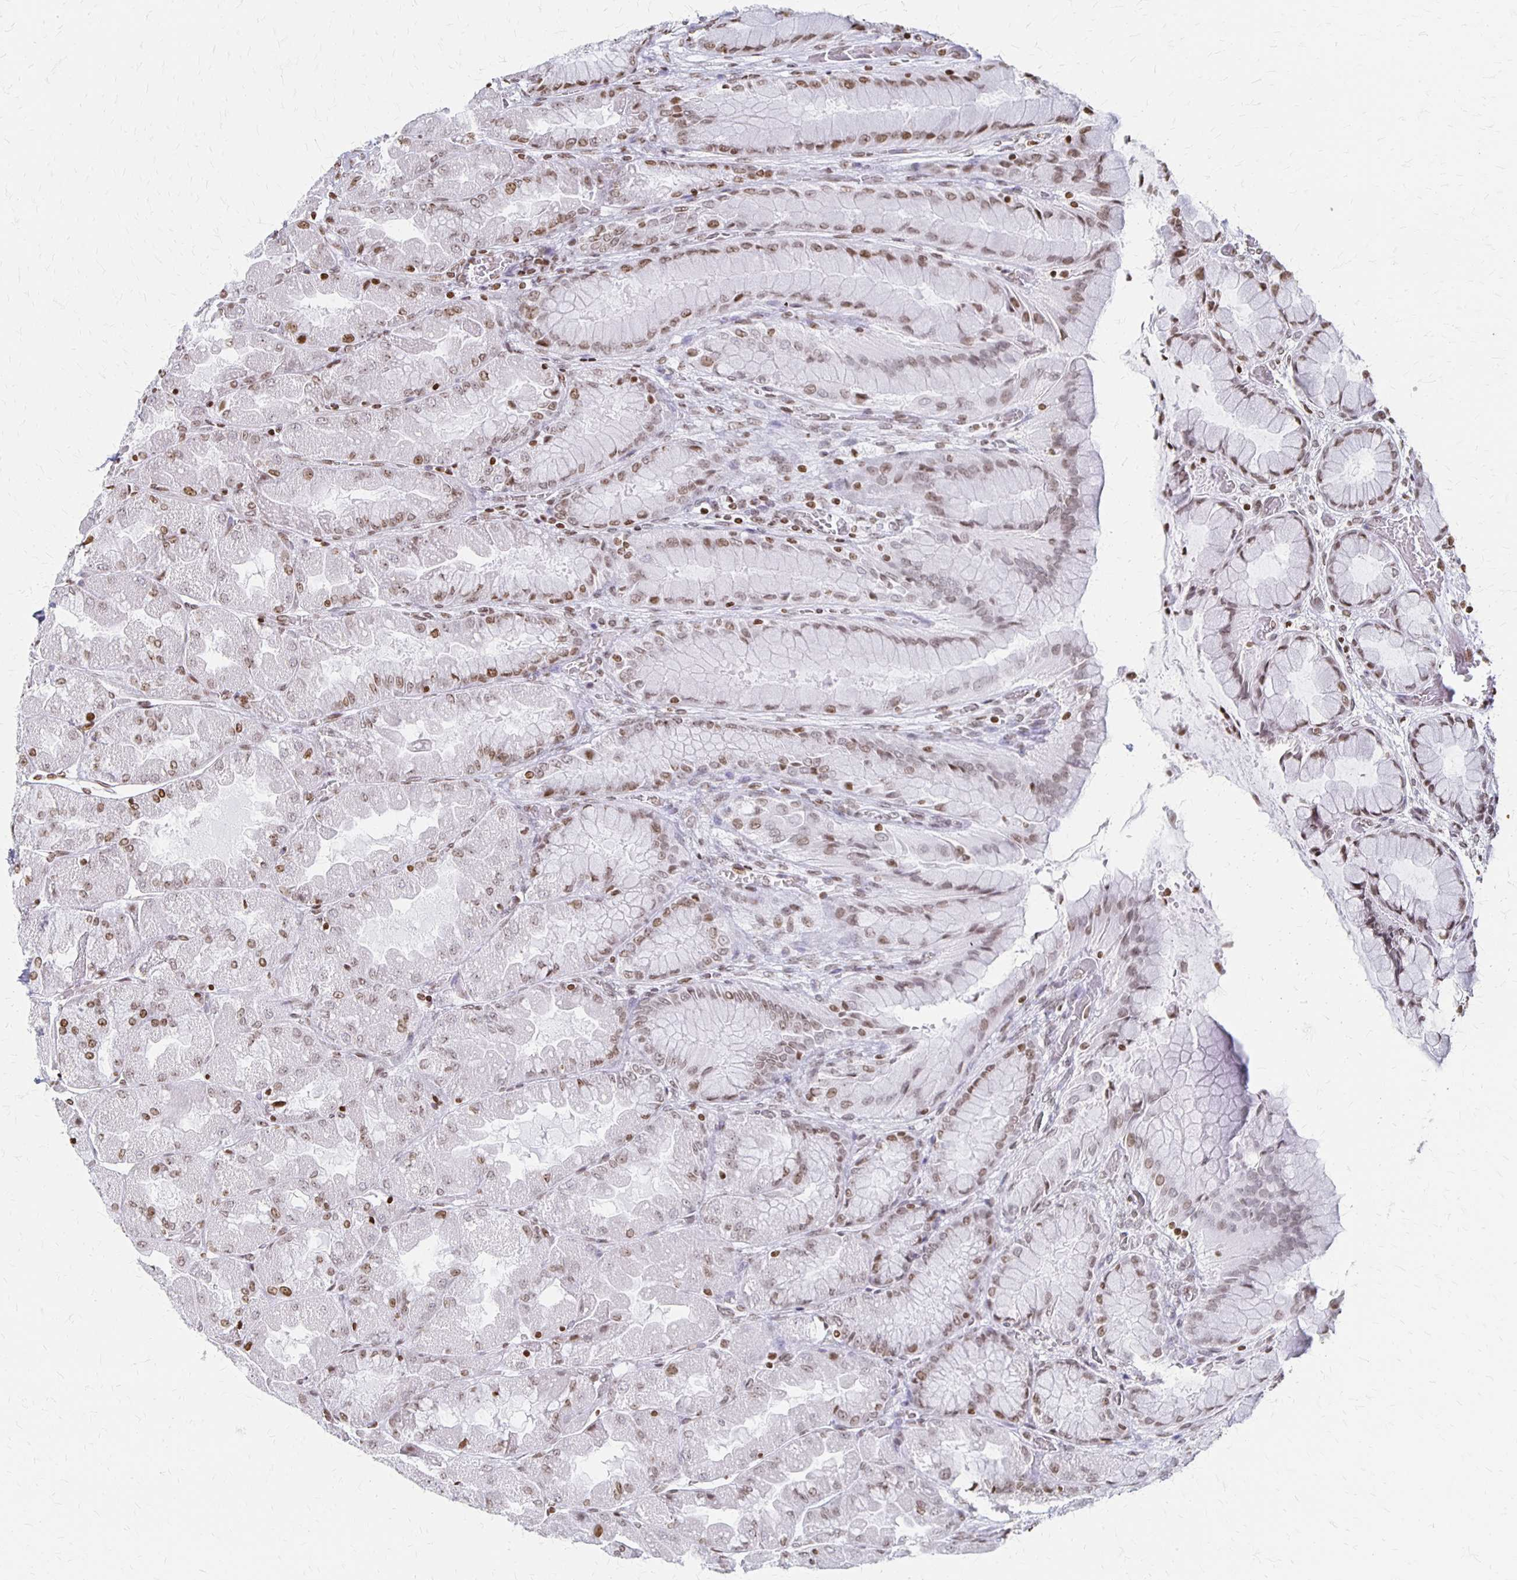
{"staining": {"intensity": "moderate", "quantity": "25%-75%", "location": "nuclear"}, "tissue": "stomach", "cell_type": "Glandular cells", "image_type": "normal", "snomed": [{"axis": "morphology", "description": "Normal tissue, NOS"}, {"axis": "topography", "description": "Stomach"}], "caption": "Moderate nuclear protein positivity is appreciated in approximately 25%-75% of glandular cells in stomach. Using DAB (3,3'-diaminobenzidine) (brown) and hematoxylin (blue) stains, captured at high magnification using brightfield microscopy.", "gene": "ZNF280C", "patient": {"sex": "female", "age": 61}}